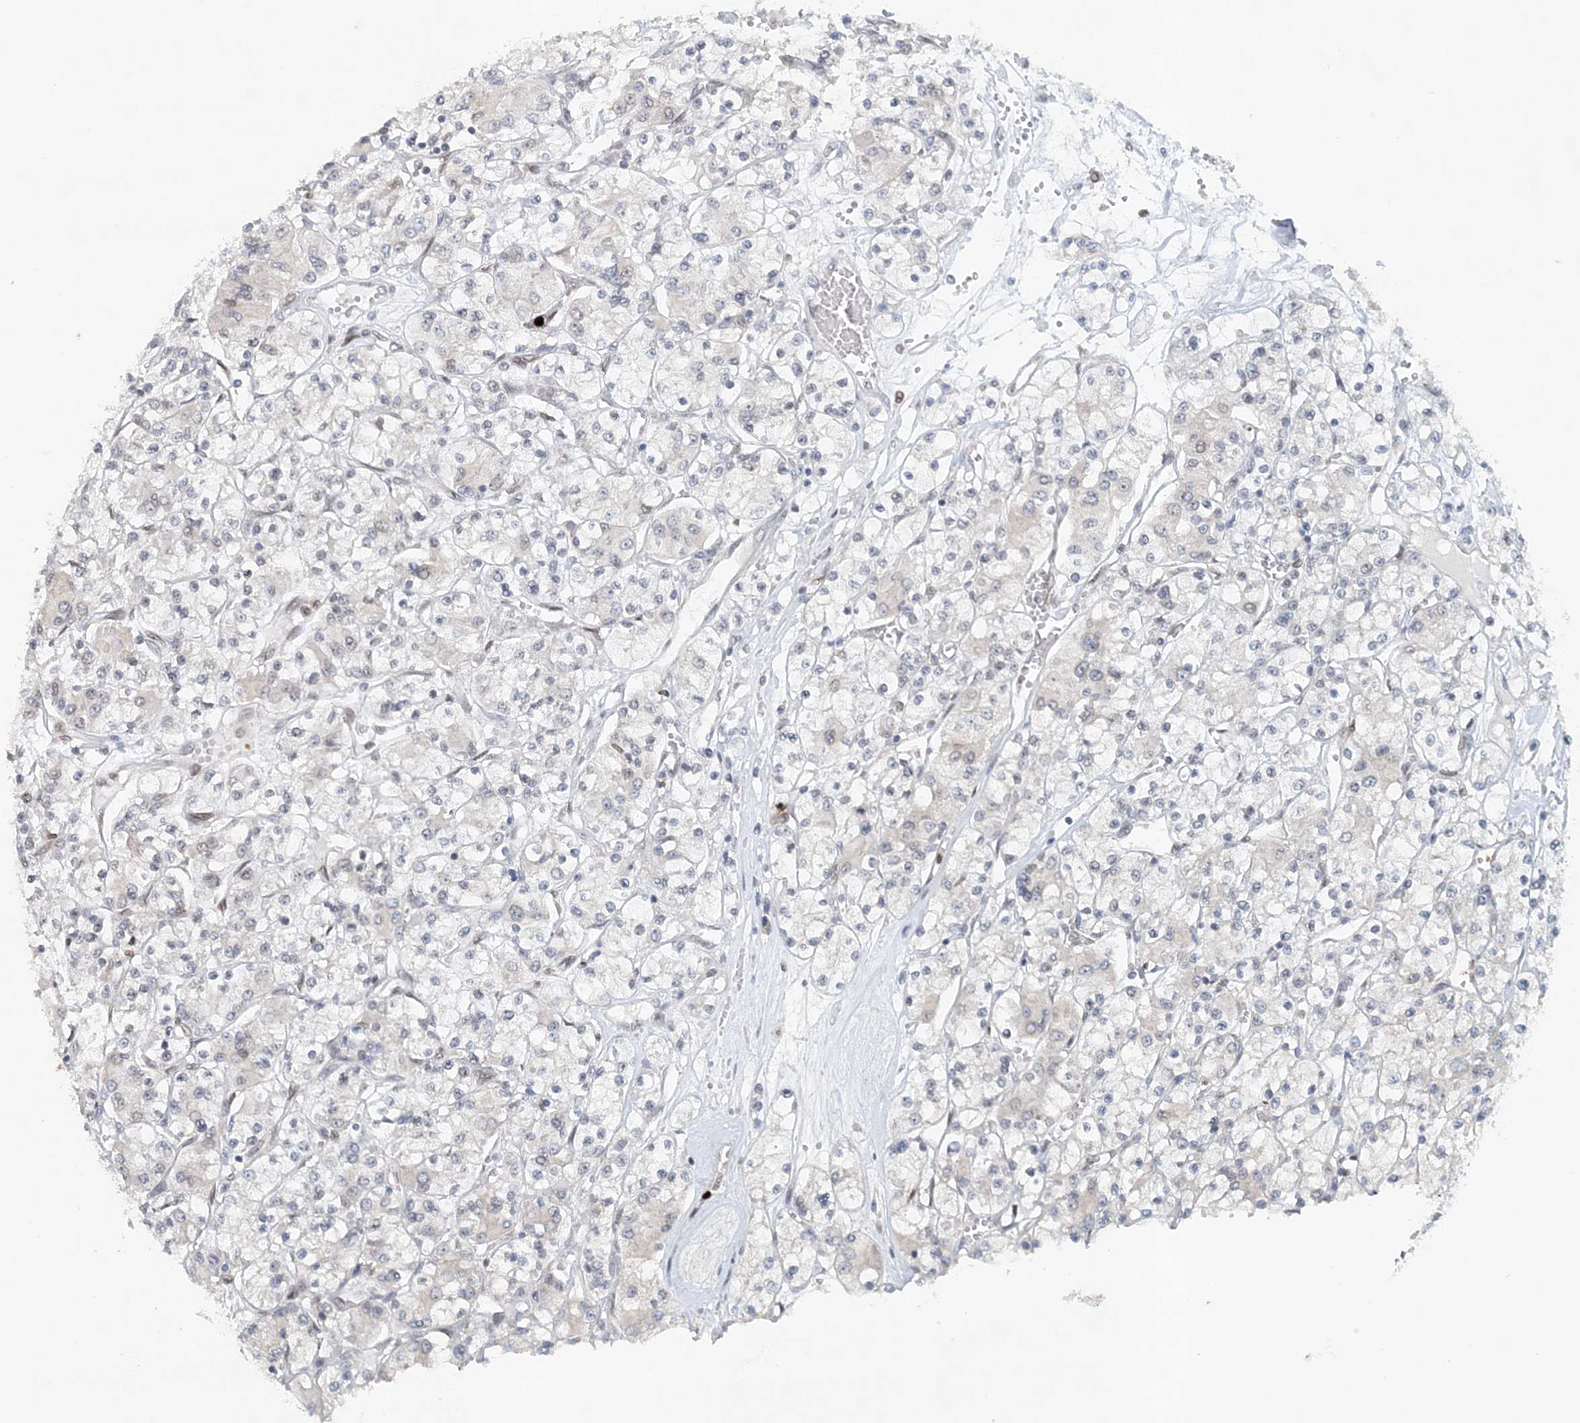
{"staining": {"intensity": "negative", "quantity": "none", "location": "none"}, "tissue": "renal cancer", "cell_type": "Tumor cells", "image_type": "cancer", "snomed": [{"axis": "morphology", "description": "Adenocarcinoma, NOS"}, {"axis": "topography", "description": "Kidney"}], "caption": "A high-resolution image shows IHC staining of renal cancer, which displays no significant staining in tumor cells. Brightfield microscopy of IHC stained with DAB (3,3'-diaminobenzidine) (brown) and hematoxylin (blue), captured at high magnification.", "gene": "NUP54", "patient": {"sex": "female", "age": 59}}